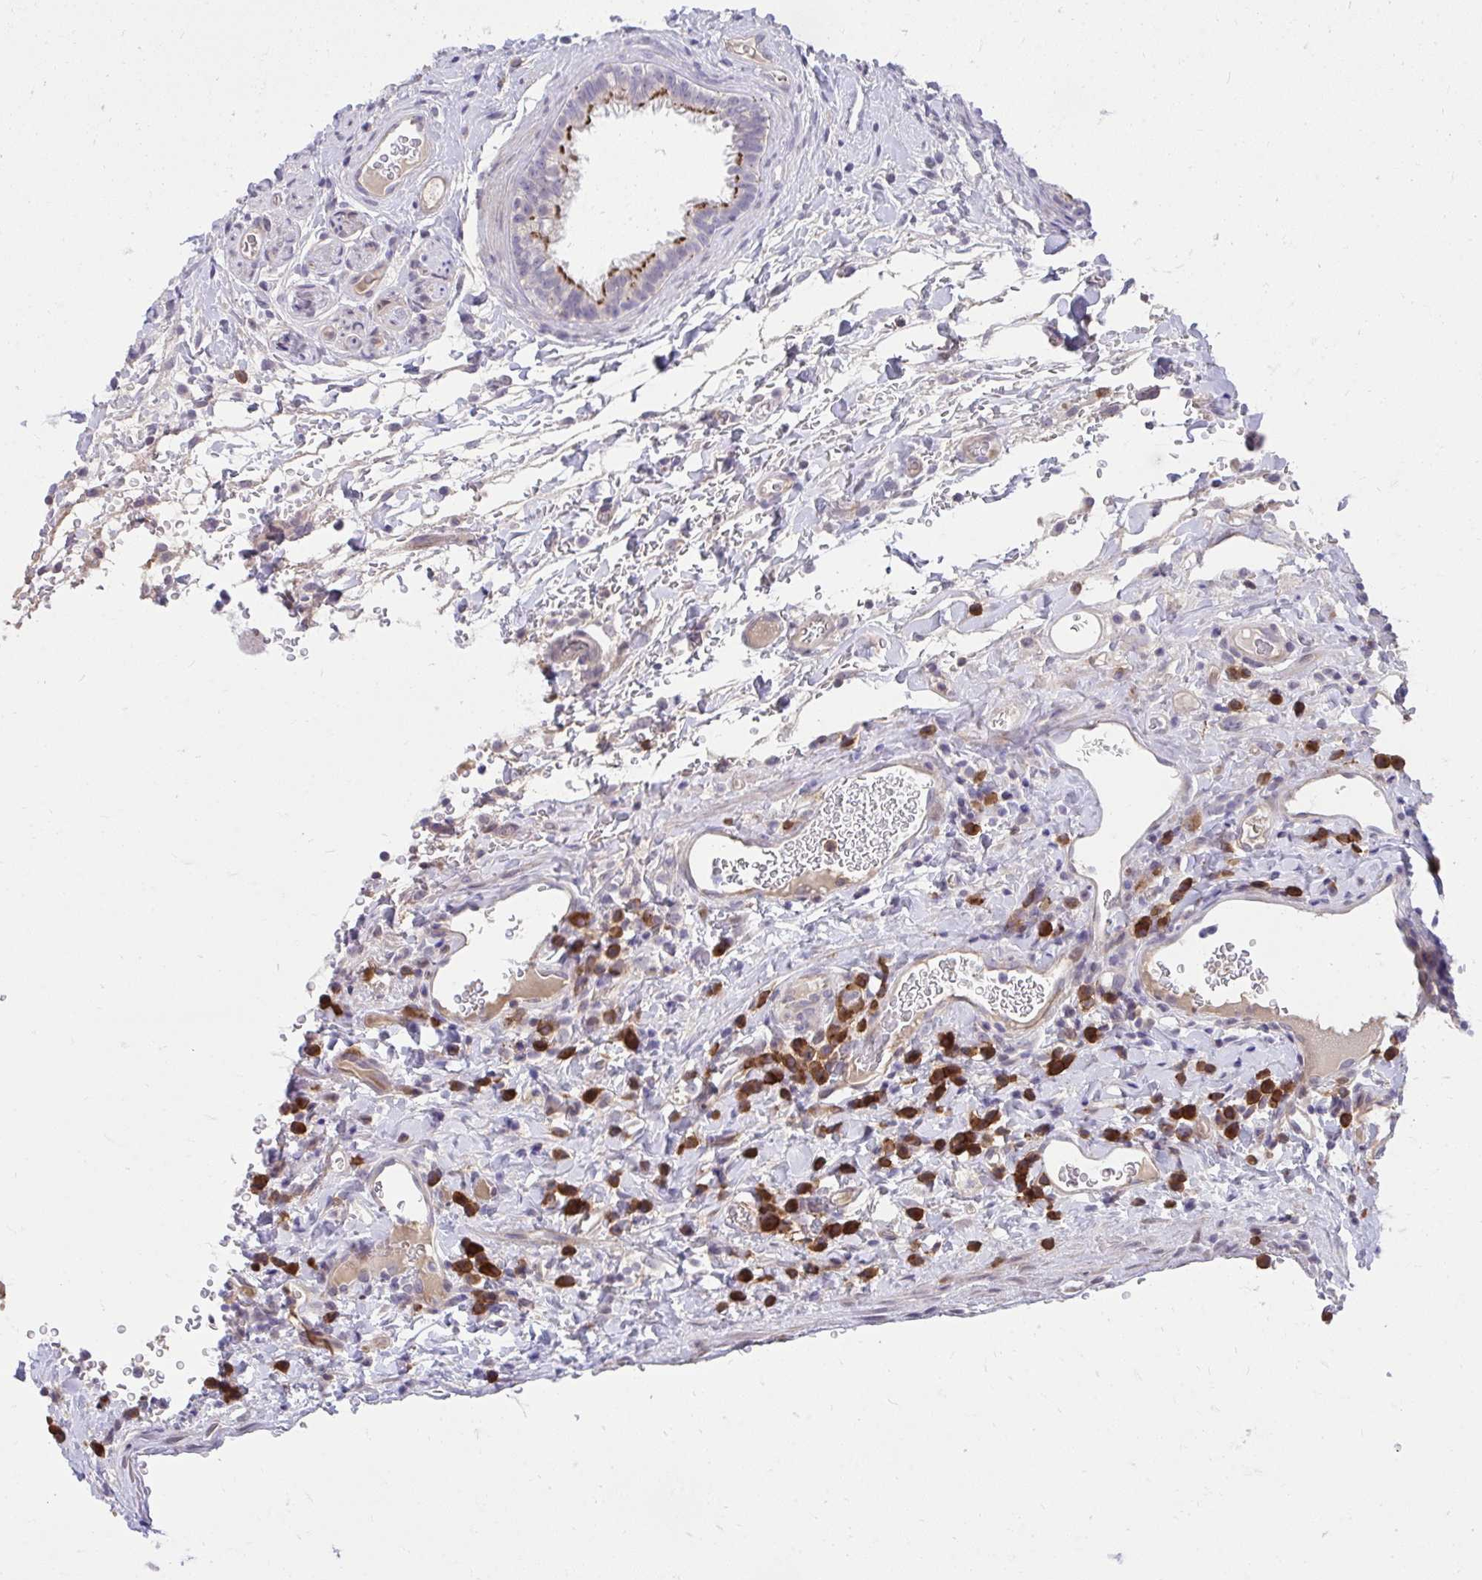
{"staining": {"intensity": "moderate", "quantity": "<25%", "location": "cytoplasmic/membranous"}, "tissue": "epididymis", "cell_type": "Glandular cells", "image_type": "normal", "snomed": [{"axis": "morphology", "description": "Normal tissue, NOS"}, {"axis": "topography", "description": "Epididymis"}], "caption": "Protein expression analysis of unremarkable epididymis displays moderate cytoplasmic/membranous positivity in approximately <25% of glandular cells.", "gene": "SLAMF7", "patient": {"sex": "male", "age": 23}}